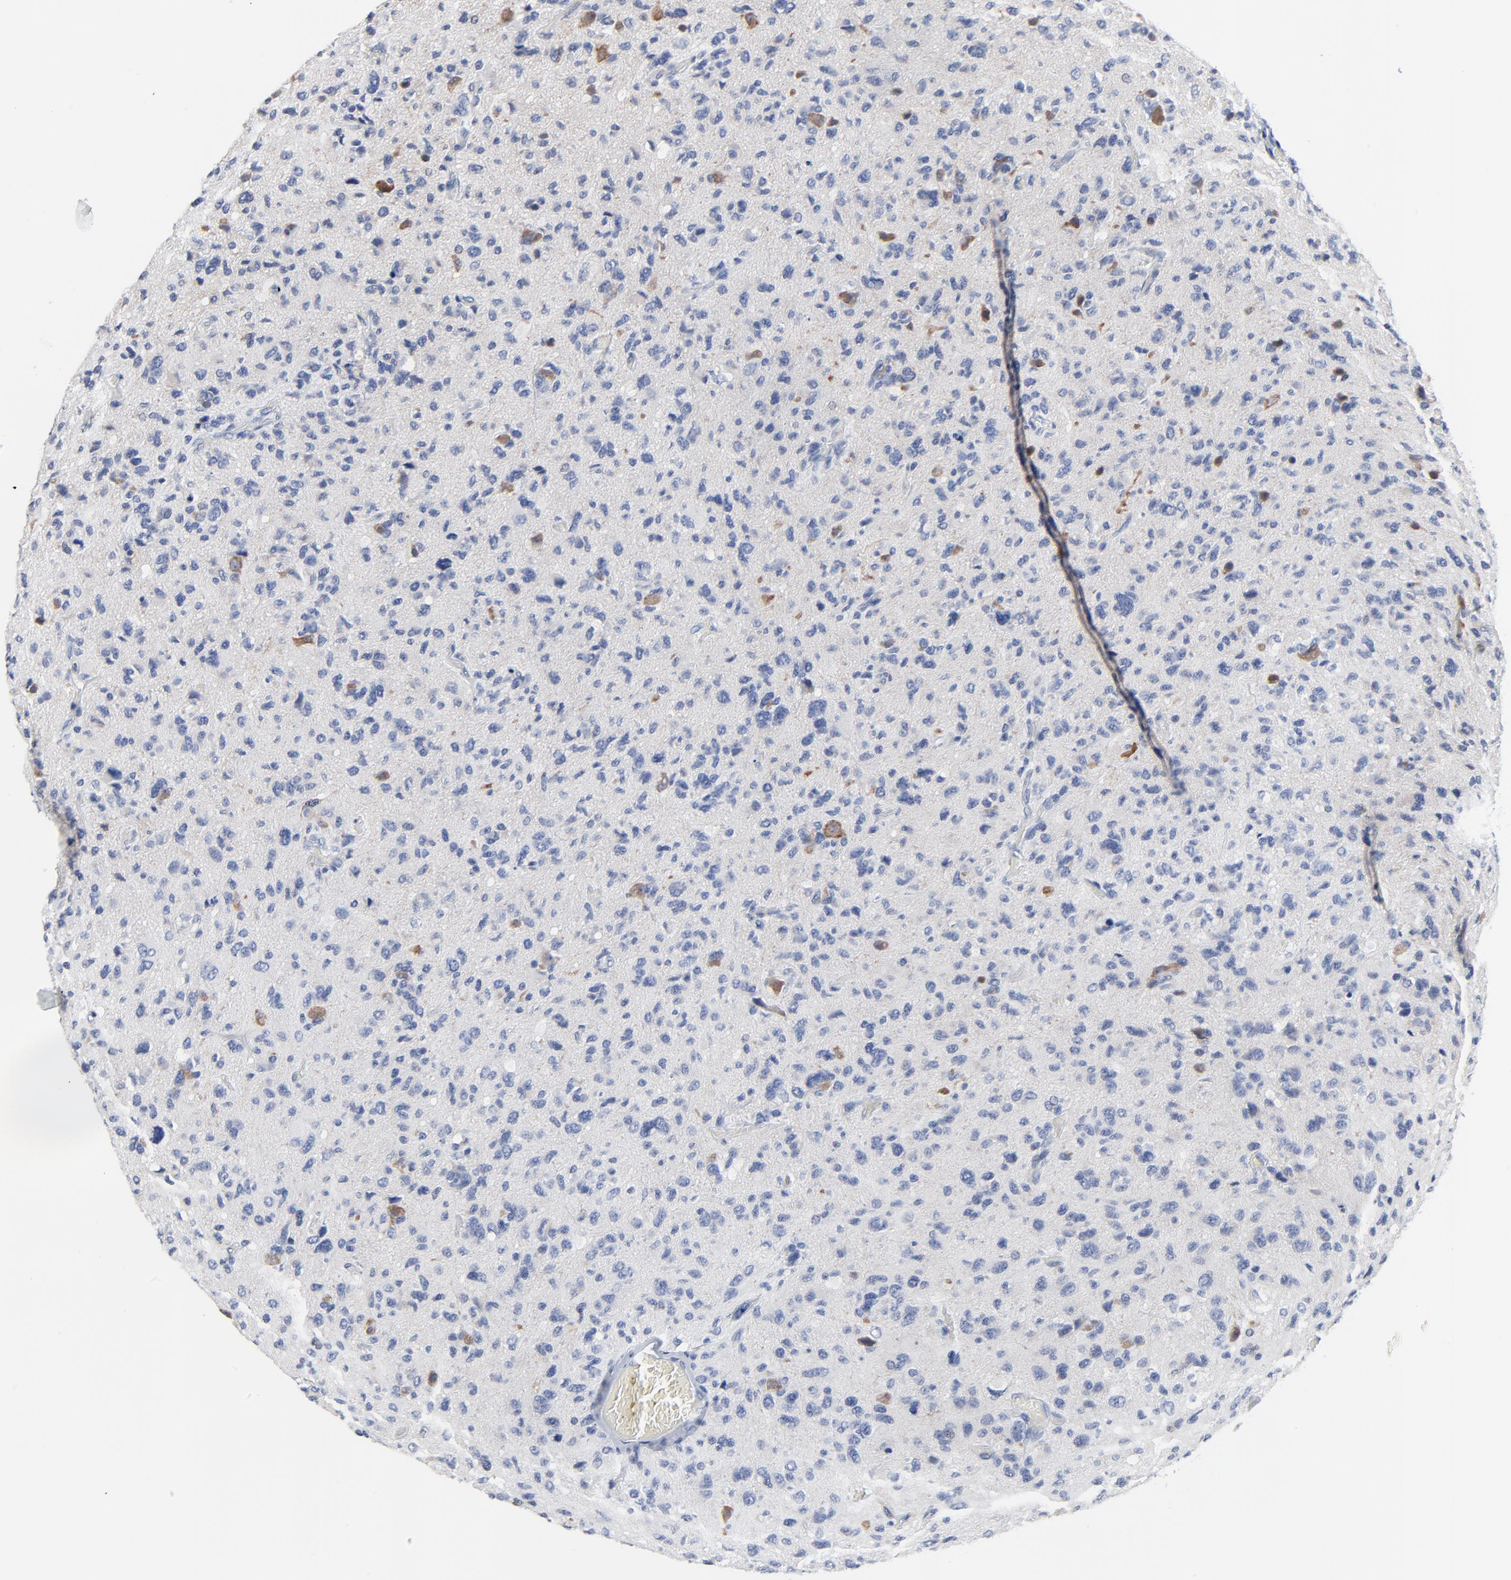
{"staining": {"intensity": "moderate", "quantity": "<25%", "location": "cytoplasmic/membranous"}, "tissue": "glioma", "cell_type": "Tumor cells", "image_type": "cancer", "snomed": [{"axis": "morphology", "description": "Glioma, malignant, High grade"}, {"axis": "topography", "description": "Brain"}], "caption": "A low amount of moderate cytoplasmic/membranous positivity is present in approximately <25% of tumor cells in glioma tissue.", "gene": "FBXL5", "patient": {"sex": "male", "age": 69}}